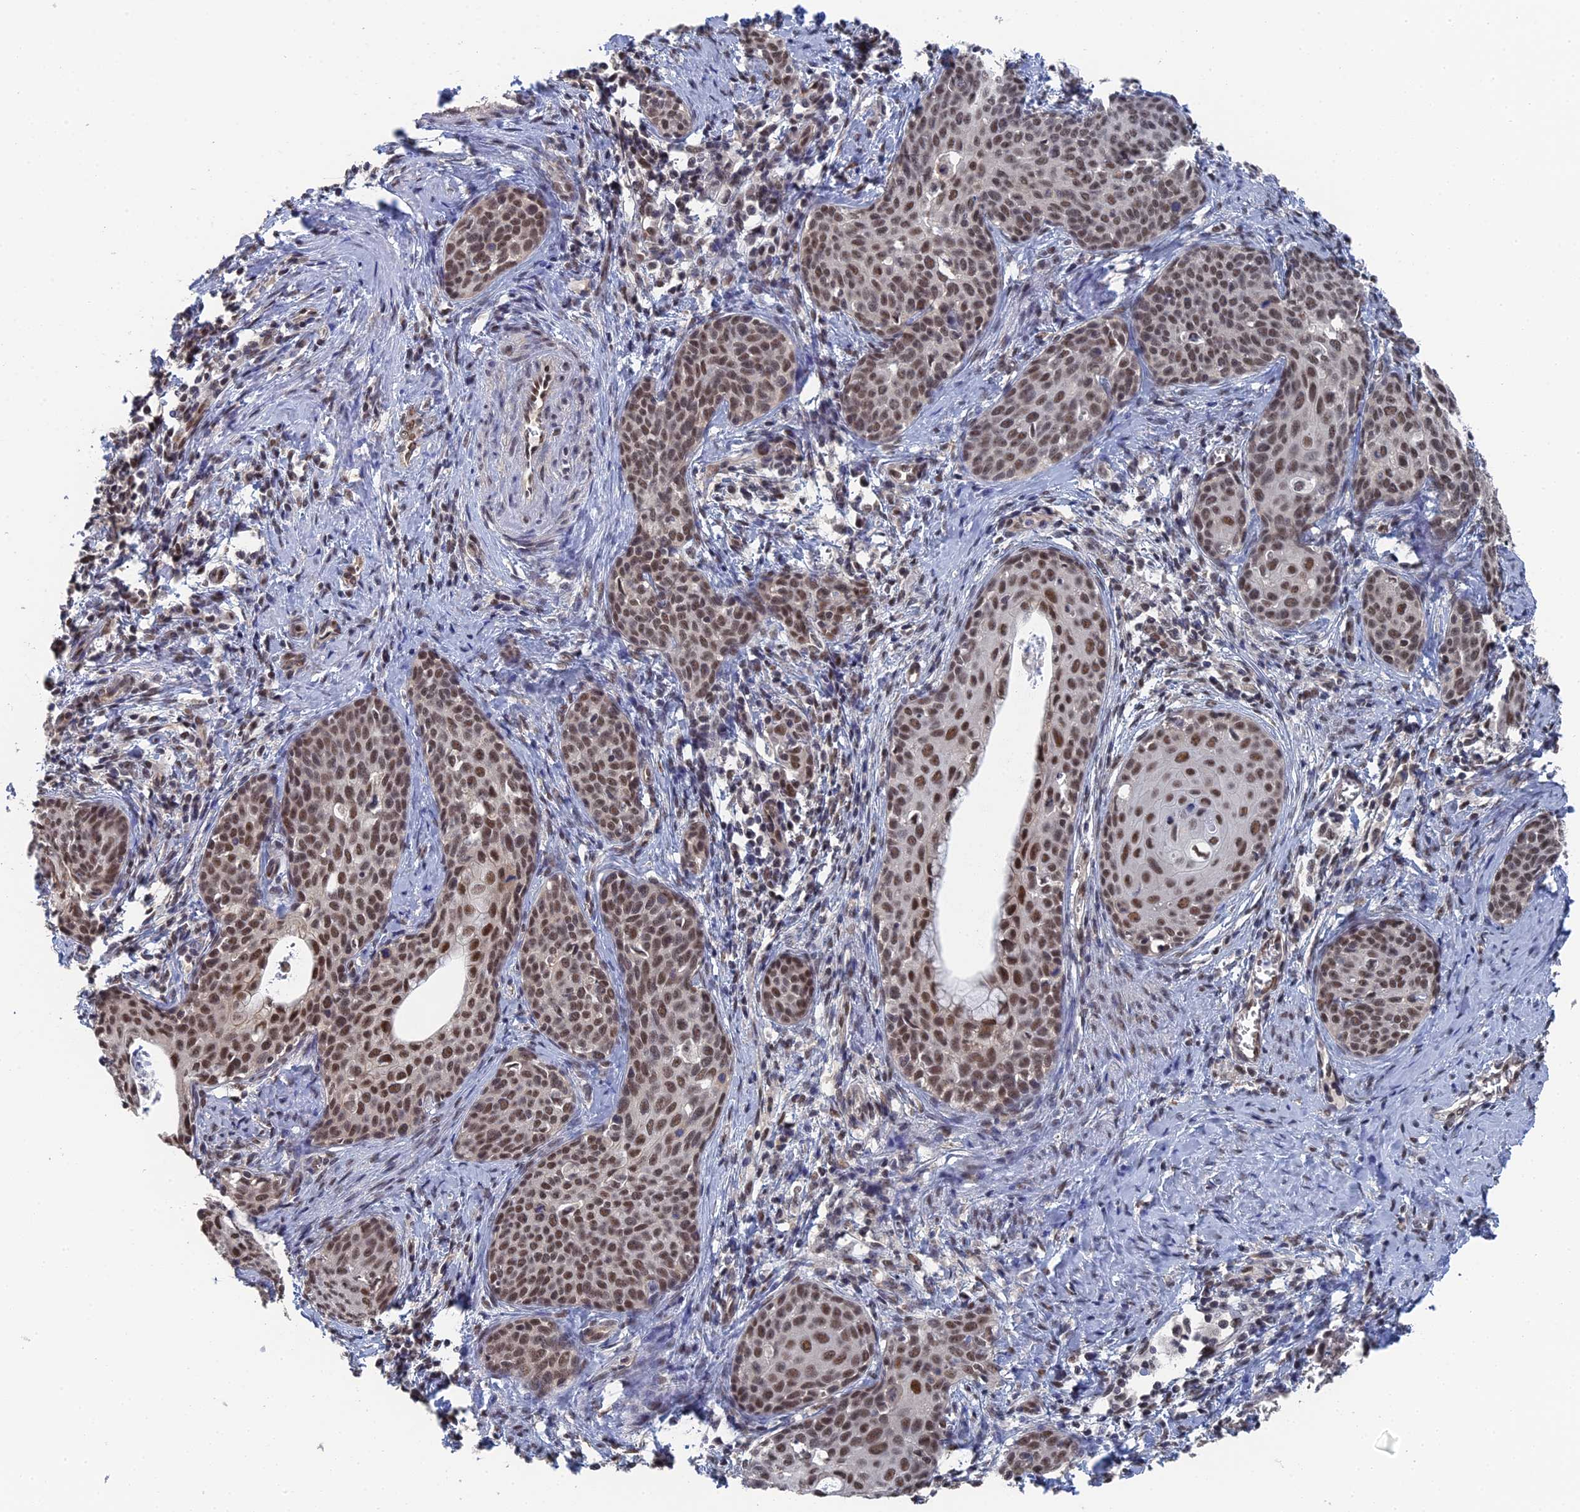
{"staining": {"intensity": "moderate", "quantity": ">75%", "location": "nuclear"}, "tissue": "cervical cancer", "cell_type": "Tumor cells", "image_type": "cancer", "snomed": [{"axis": "morphology", "description": "Squamous cell carcinoma, NOS"}, {"axis": "topography", "description": "Cervix"}], "caption": "Immunohistochemistry photomicrograph of human cervical cancer stained for a protein (brown), which exhibits medium levels of moderate nuclear positivity in about >75% of tumor cells.", "gene": "TSSC4", "patient": {"sex": "female", "age": 52}}